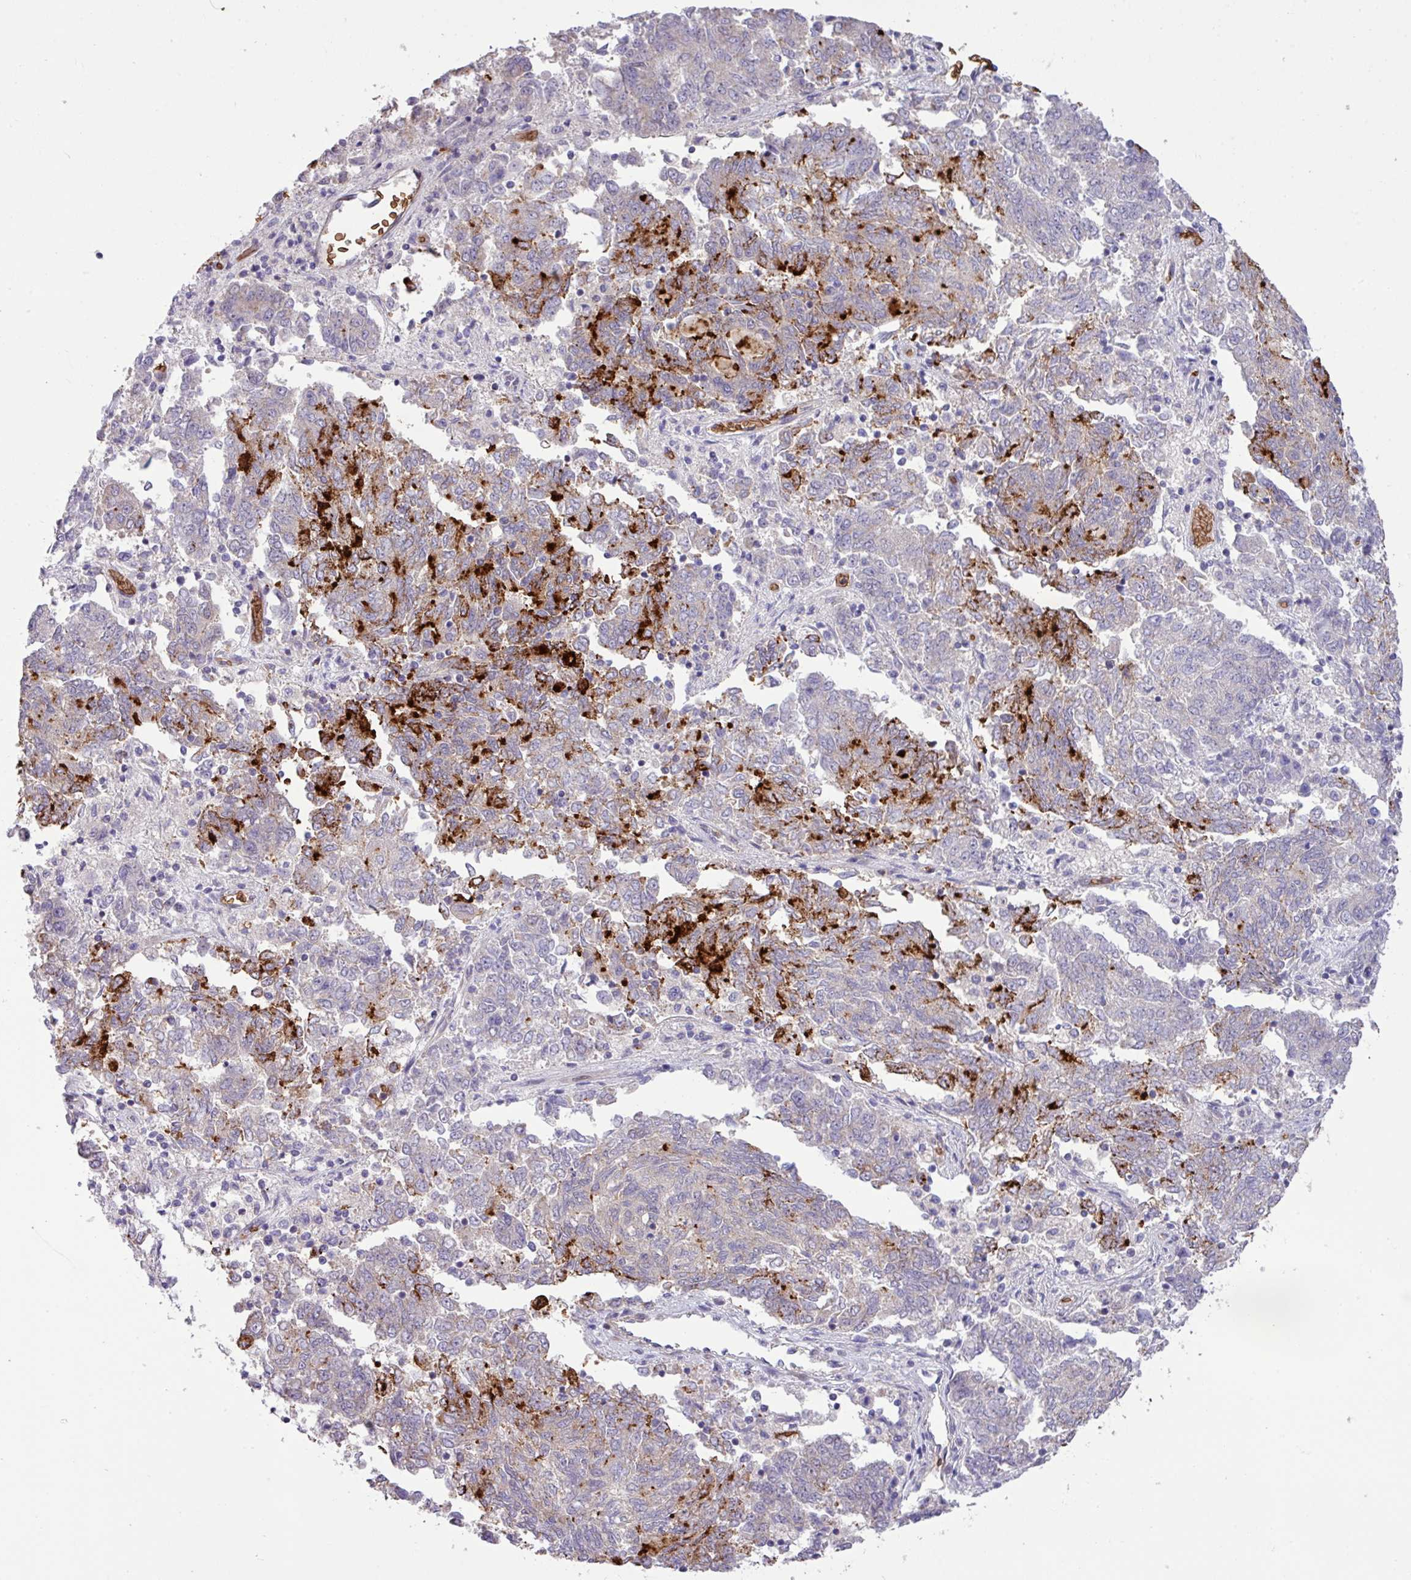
{"staining": {"intensity": "strong", "quantity": "<25%", "location": "cytoplasmic/membranous"}, "tissue": "endometrial cancer", "cell_type": "Tumor cells", "image_type": "cancer", "snomed": [{"axis": "morphology", "description": "Adenocarcinoma, NOS"}, {"axis": "topography", "description": "Endometrium"}], "caption": "The micrograph shows staining of adenocarcinoma (endometrial), revealing strong cytoplasmic/membranous protein positivity (brown color) within tumor cells.", "gene": "RAD21L1", "patient": {"sex": "female", "age": 80}}